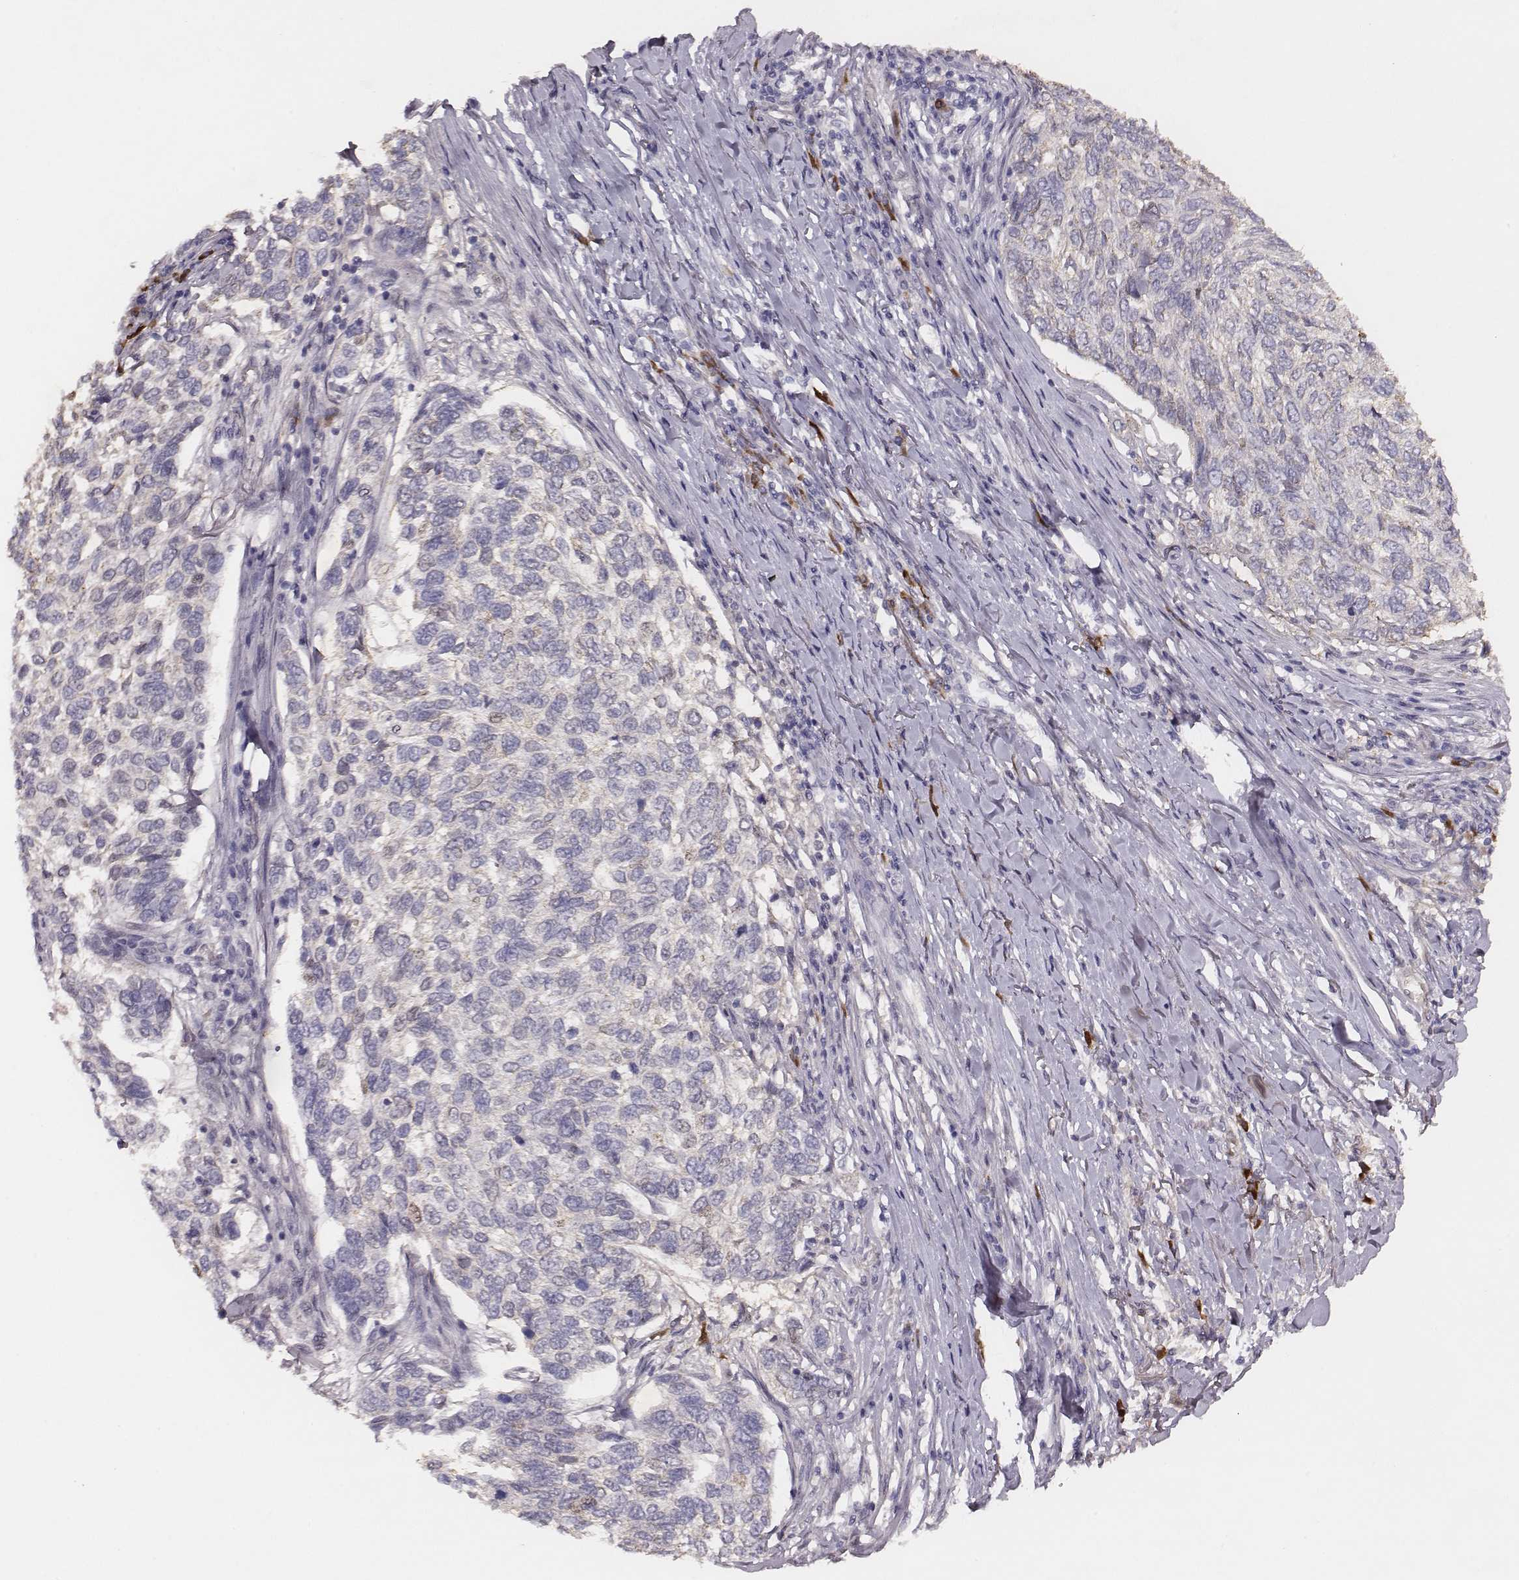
{"staining": {"intensity": "negative", "quantity": "none", "location": "none"}, "tissue": "skin cancer", "cell_type": "Tumor cells", "image_type": "cancer", "snomed": [{"axis": "morphology", "description": "Basal cell carcinoma"}, {"axis": "topography", "description": "Skin"}], "caption": "This photomicrograph is of skin basal cell carcinoma stained with immunohistochemistry (IHC) to label a protein in brown with the nuclei are counter-stained blue. There is no expression in tumor cells.", "gene": "SLC22A6", "patient": {"sex": "female", "age": 65}}